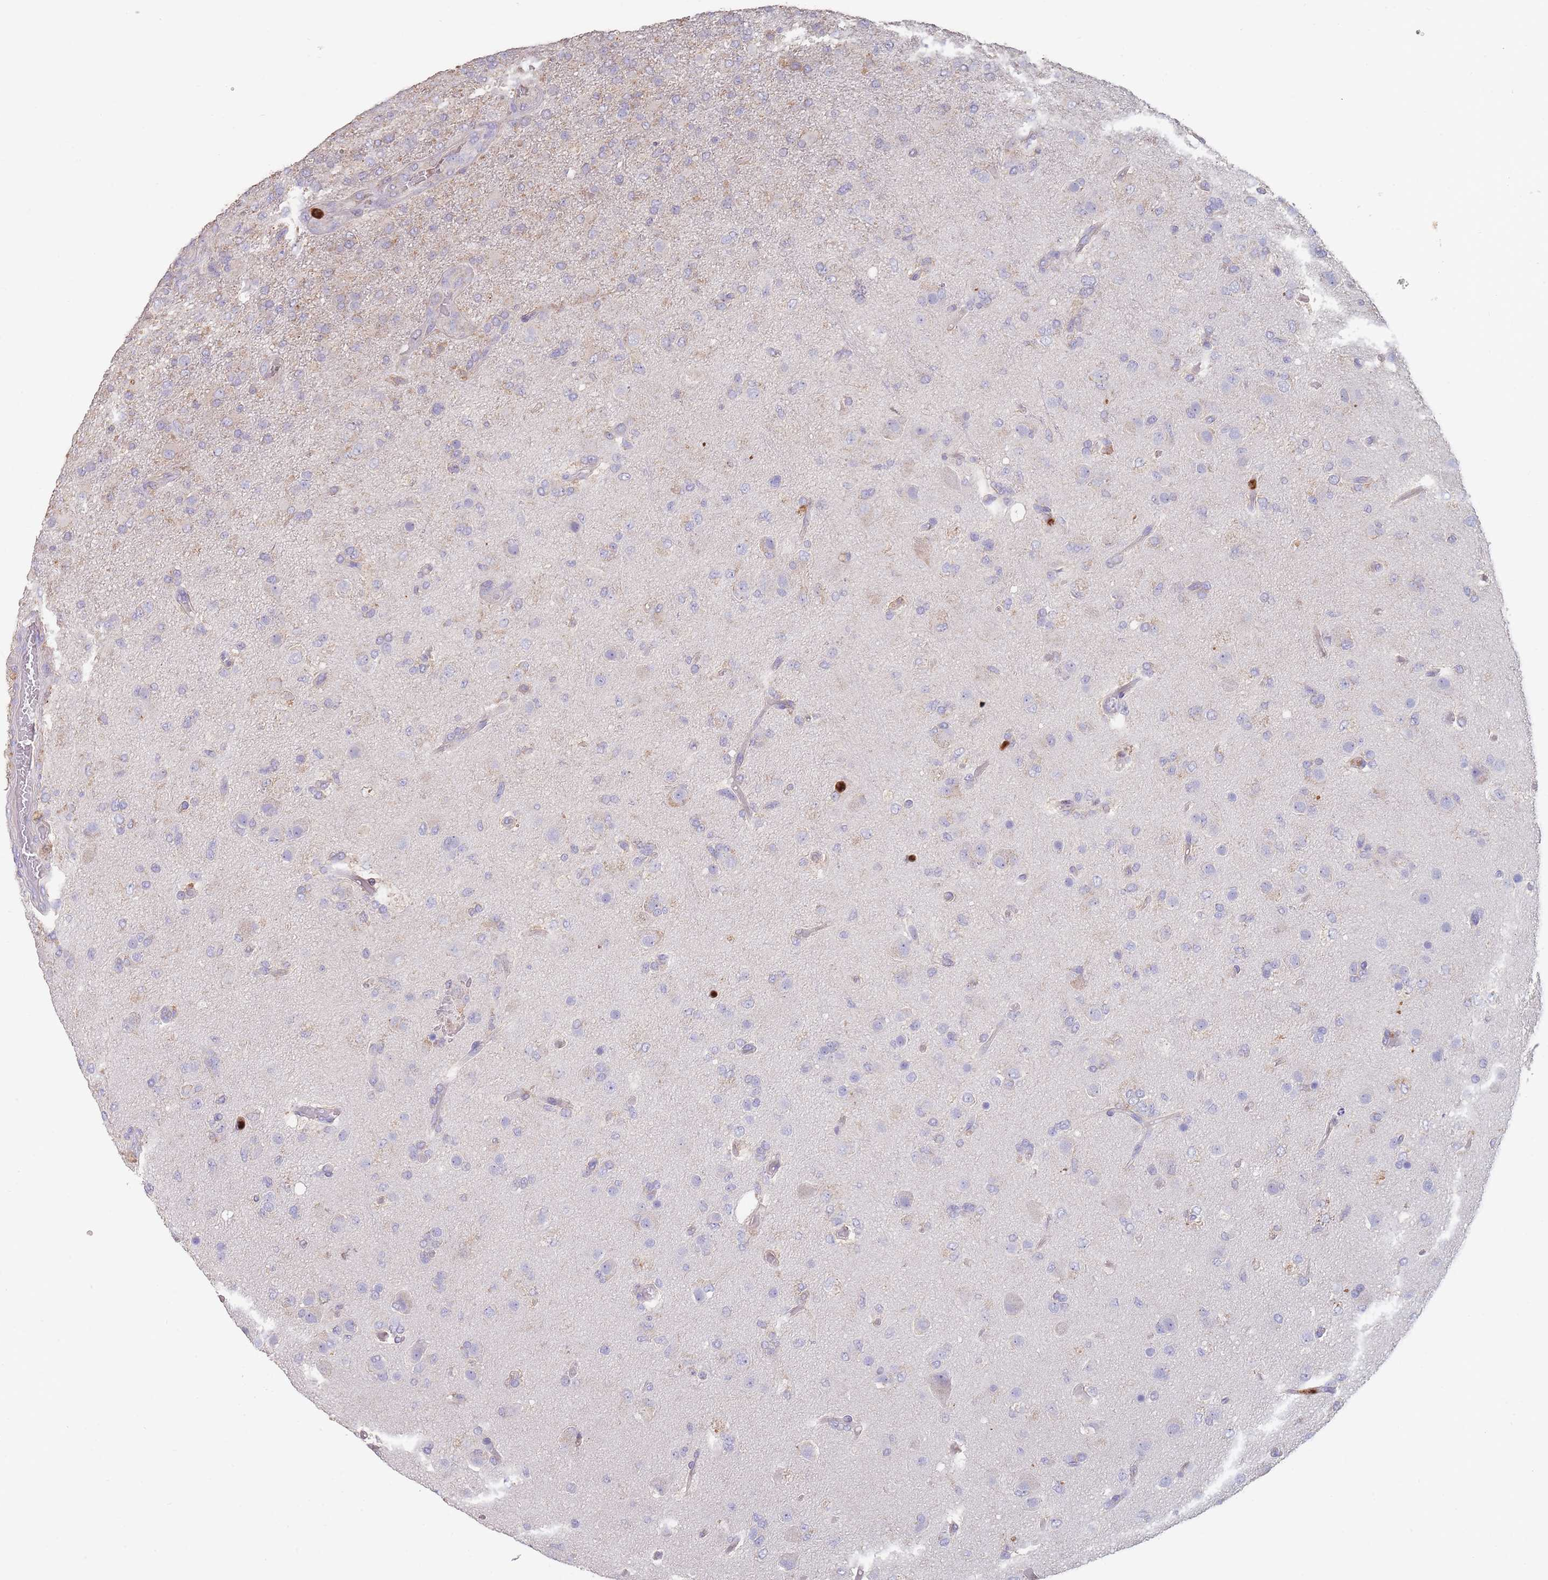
{"staining": {"intensity": "negative", "quantity": "none", "location": "none"}, "tissue": "glioma", "cell_type": "Tumor cells", "image_type": "cancer", "snomed": [{"axis": "morphology", "description": "Glioma, malignant, High grade"}, {"axis": "topography", "description": "Brain"}], "caption": "This is an IHC image of human glioma. There is no expression in tumor cells.", "gene": "CLEC12A", "patient": {"sex": "female", "age": 74}}